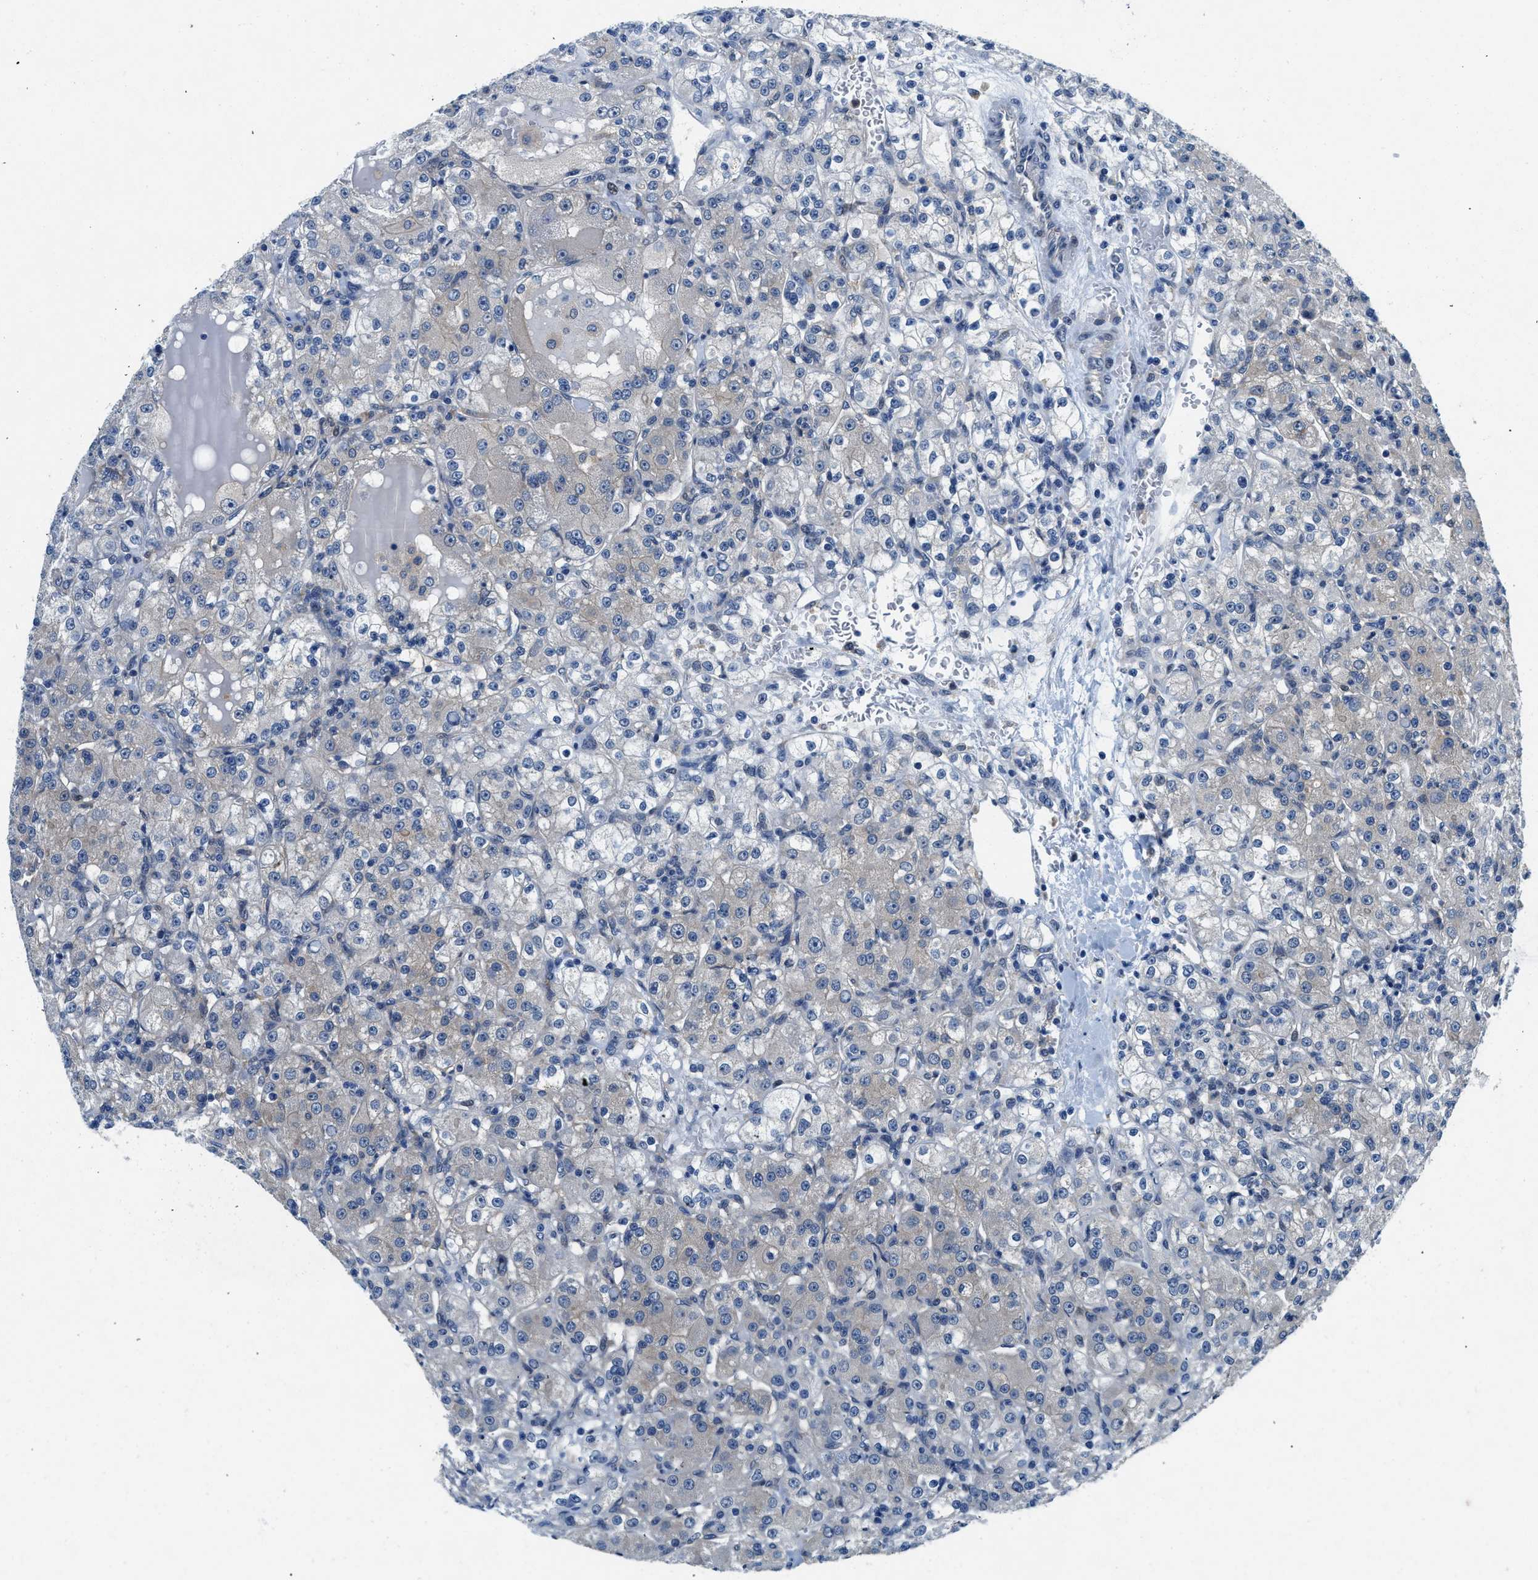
{"staining": {"intensity": "negative", "quantity": "none", "location": "none"}, "tissue": "renal cancer", "cell_type": "Tumor cells", "image_type": "cancer", "snomed": [{"axis": "morphology", "description": "Normal tissue, NOS"}, {"axis": "morphology", "description": "Adenocarcinoma, NOS"}, {"axis": "topography", "description": "Kidney"}], "caption": "Tumor cells show no significant expression in adenocarcinoma (renal). Brightfield microscopy of IHC stained with DAB (brown) and hematoxylin (blue), captured at high magnification.", "gene": "COPS2", "patient": {"sex": "male", "age": 61}}